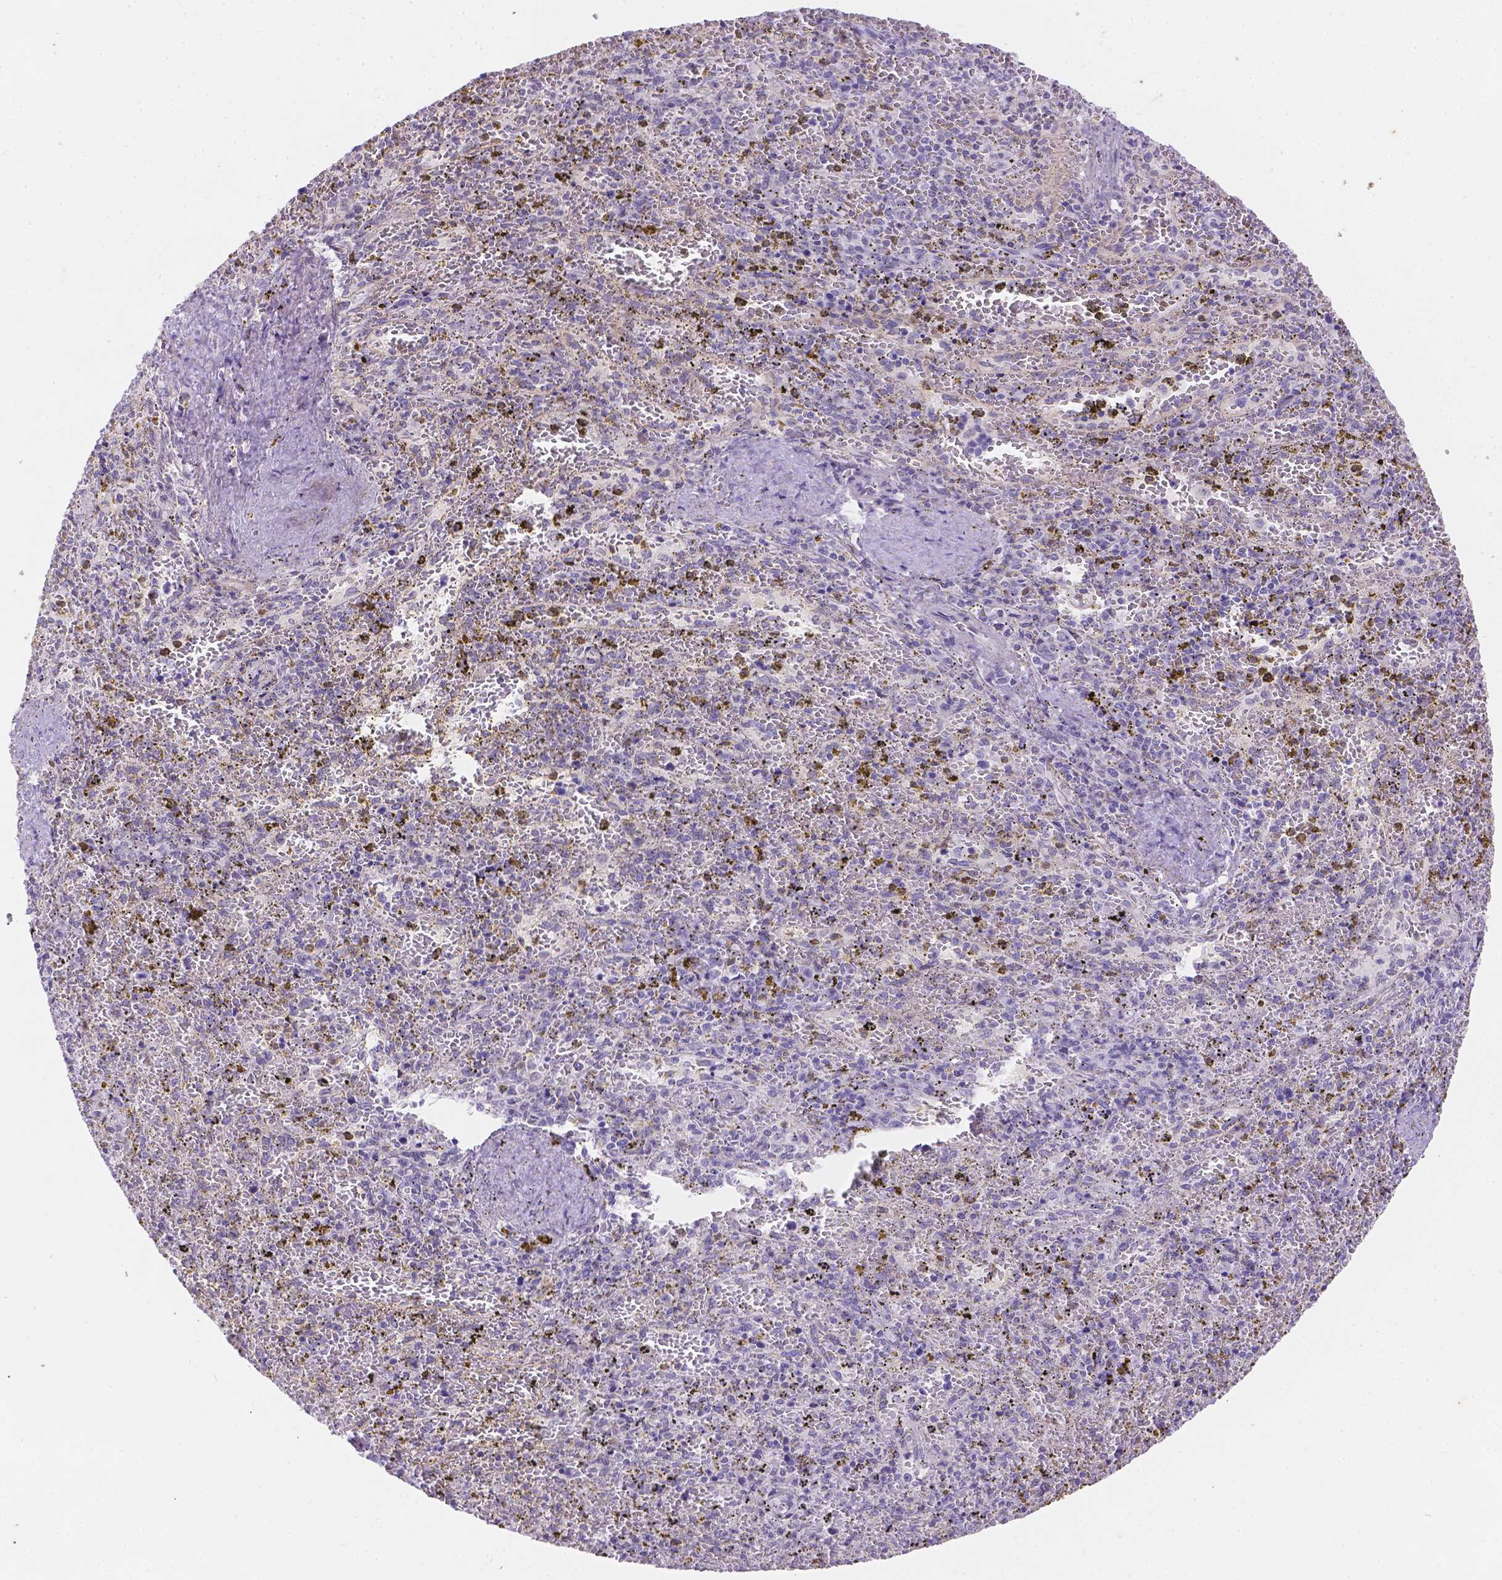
{"staining": {"intensity": "negative", "quantity": "none", "location": "none"}, "tissue": "spleen", "cell_type": "Cells in red pulp", "image_type": "normal", "snomed": [{"axis": "morphology", "description": "Normal tissue, NOS"}, {"axis": "topography", "description": "Spleen"}], "caption": "A micrograph of human spleen is negative for staining in cells in red pulp. (Immunohistochemistry (ihc), brightfield microscopy, high magnification).", "gene": "DMWD", "patient": {"sex": "female", "age": 50}}